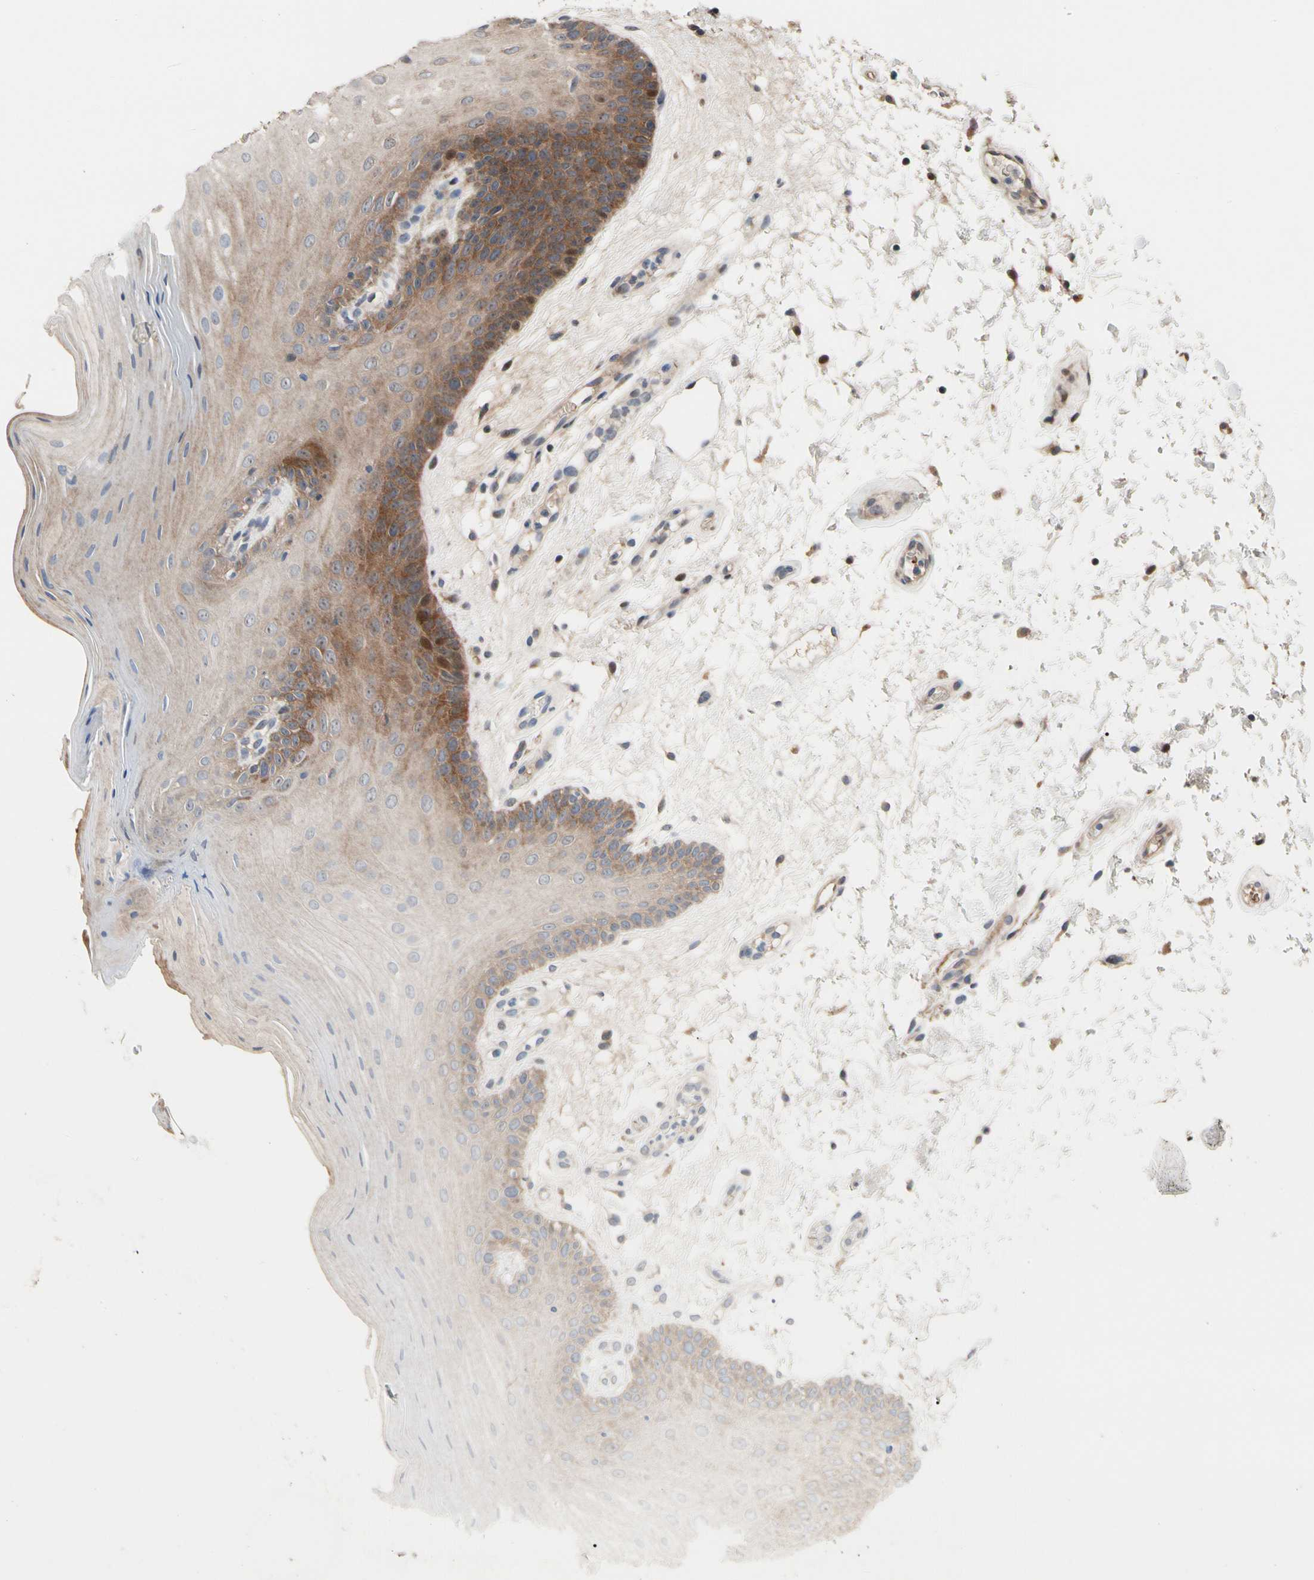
{"staining": {"intensity": "strong", "quantity": "<25%", "location": "cytoplasmic/membranous"}, "tissue": "oral mucosa", "cell_type": "Squamous epithelial cells", "image_type": "normal", "snomed": [{"axis": "morphology", "description": "Normal tissue, NOS"}, {"axis": "morphology", "description": "Squamous cell carcinoma, NOS"}, {"axis": "topography", "description": "Skeletal muscle"}, {"axis": "topography", "description": "Oral tissue"}, {"axis": "topography", "description": "Head-Neck"}], "caption": "Benign oral mucosa shows strong cytoplasmic/membranous expression in approximately <25% of squamous epithelial cells, visualized by immunohistochemistry. (IHC, brightfield microscopy, high magnification).", "gene": "HMGCR", "patient": {"sex": "male", "age": 71}}